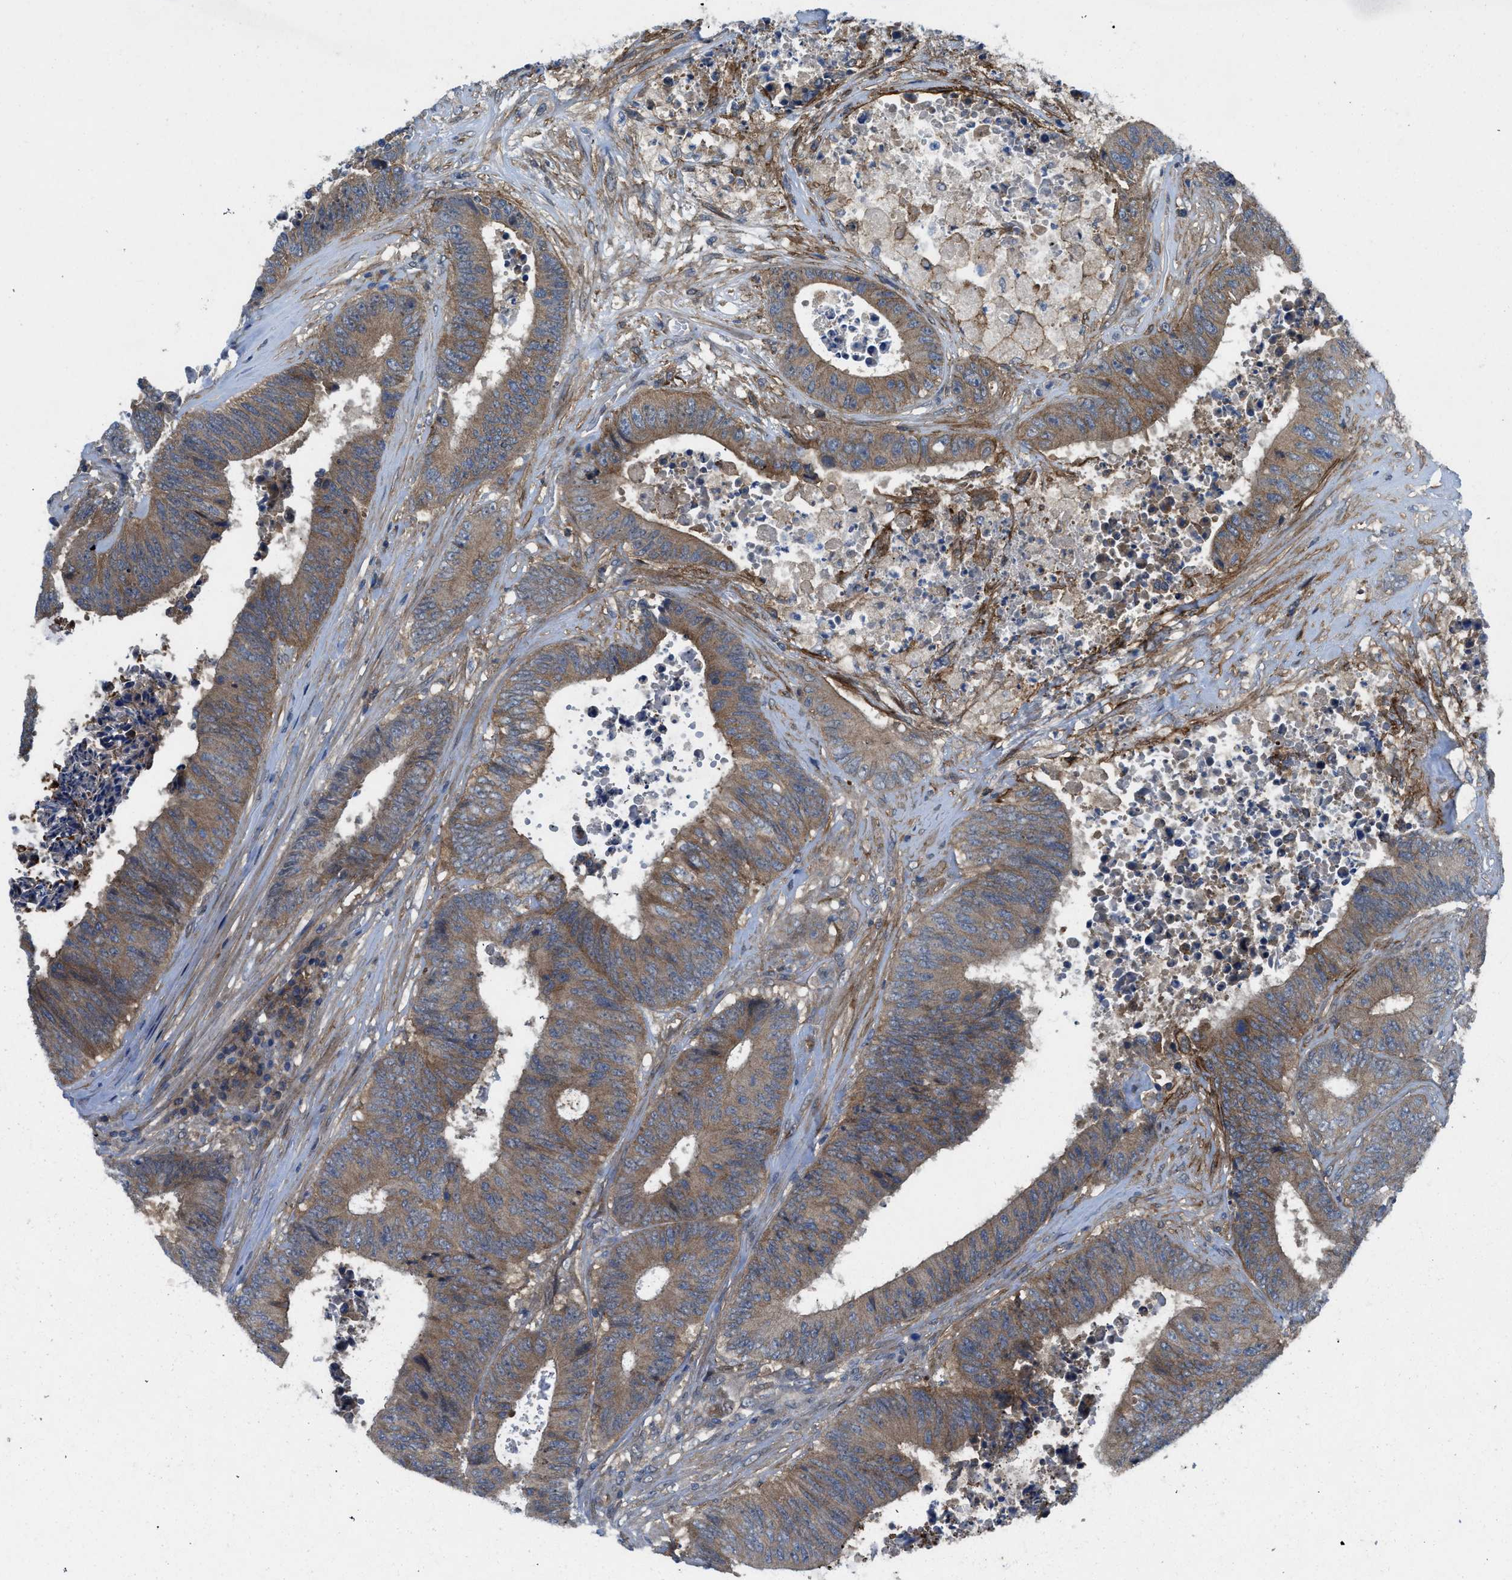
{"staining": {"intensity": "moderate", "quantity": ">75%", "location": "cytoplasmic/membranous"}, "tissue": "colorectal cancer", "cell_type": "Tumor cells", "image_type": "cancer", "snomed": [{"axis": "morphology", "description": "Adenocarcinoma, NOS"}, {"axis": "topography", "description": "Rectum"}], "caption": "Brown immunohistochemical staining in human colorectal cancer exhibits moderate cytoplasmic/membranous expression in approximately >75% of tumor cells.", "gene": "PANX1", "patient": {"sex": "male", "age": 72}}